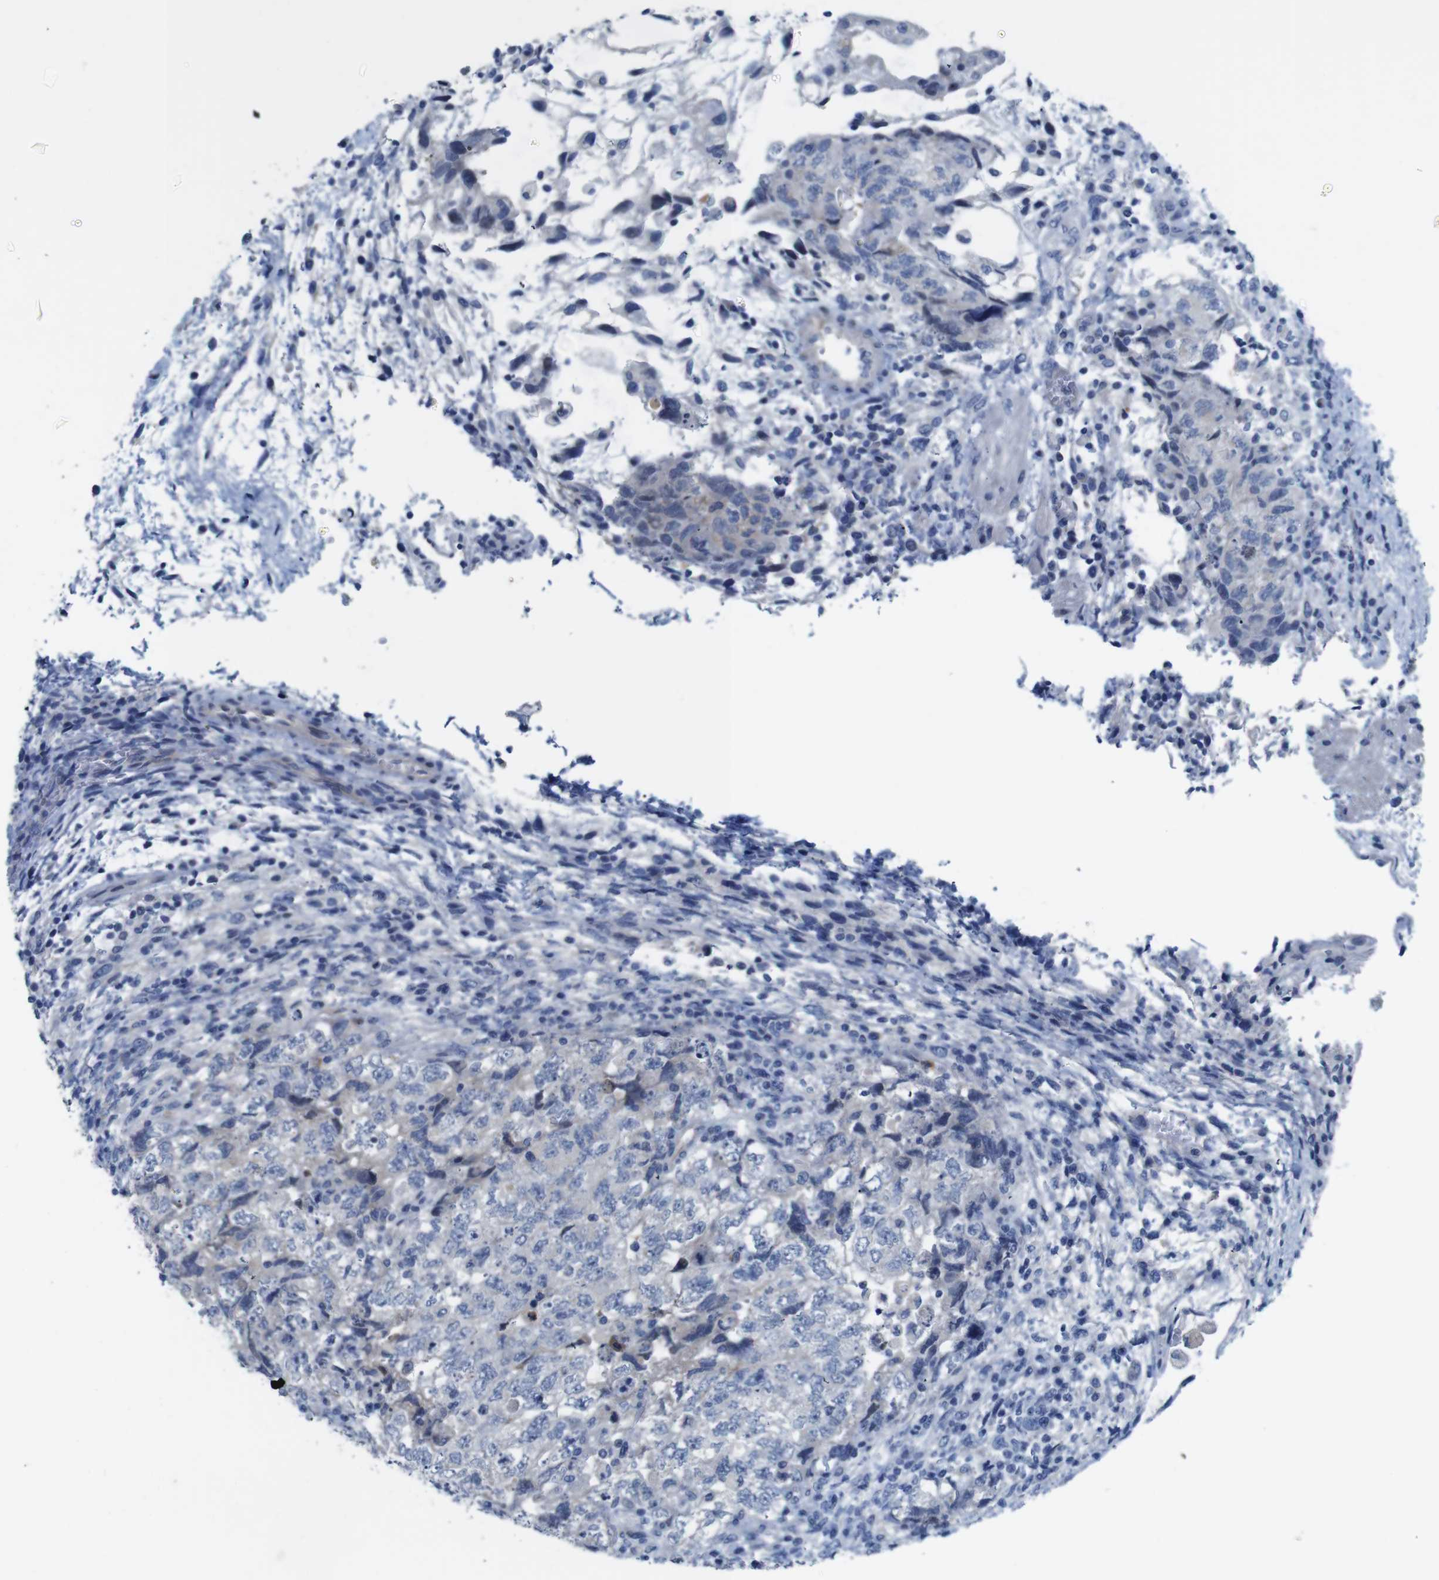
{"staining": {"intensity": "negative", "quantity": "none", "location": "none"}, "tissue": "testis cancer", "cell_type": "Tumor cells", "image_type": "cancer", "snomed": [{"axis": "morphology", "description": "Carcinoma, Embryonal, NOS"}, {"axis": "topography", "description": "Testis"}], "caption": "Protein analysis of testis embryonal carcinoma shows no significant staining in tumor cells.", "gene": "C1RL", "patient": {"sex": "male", "age": 36}}